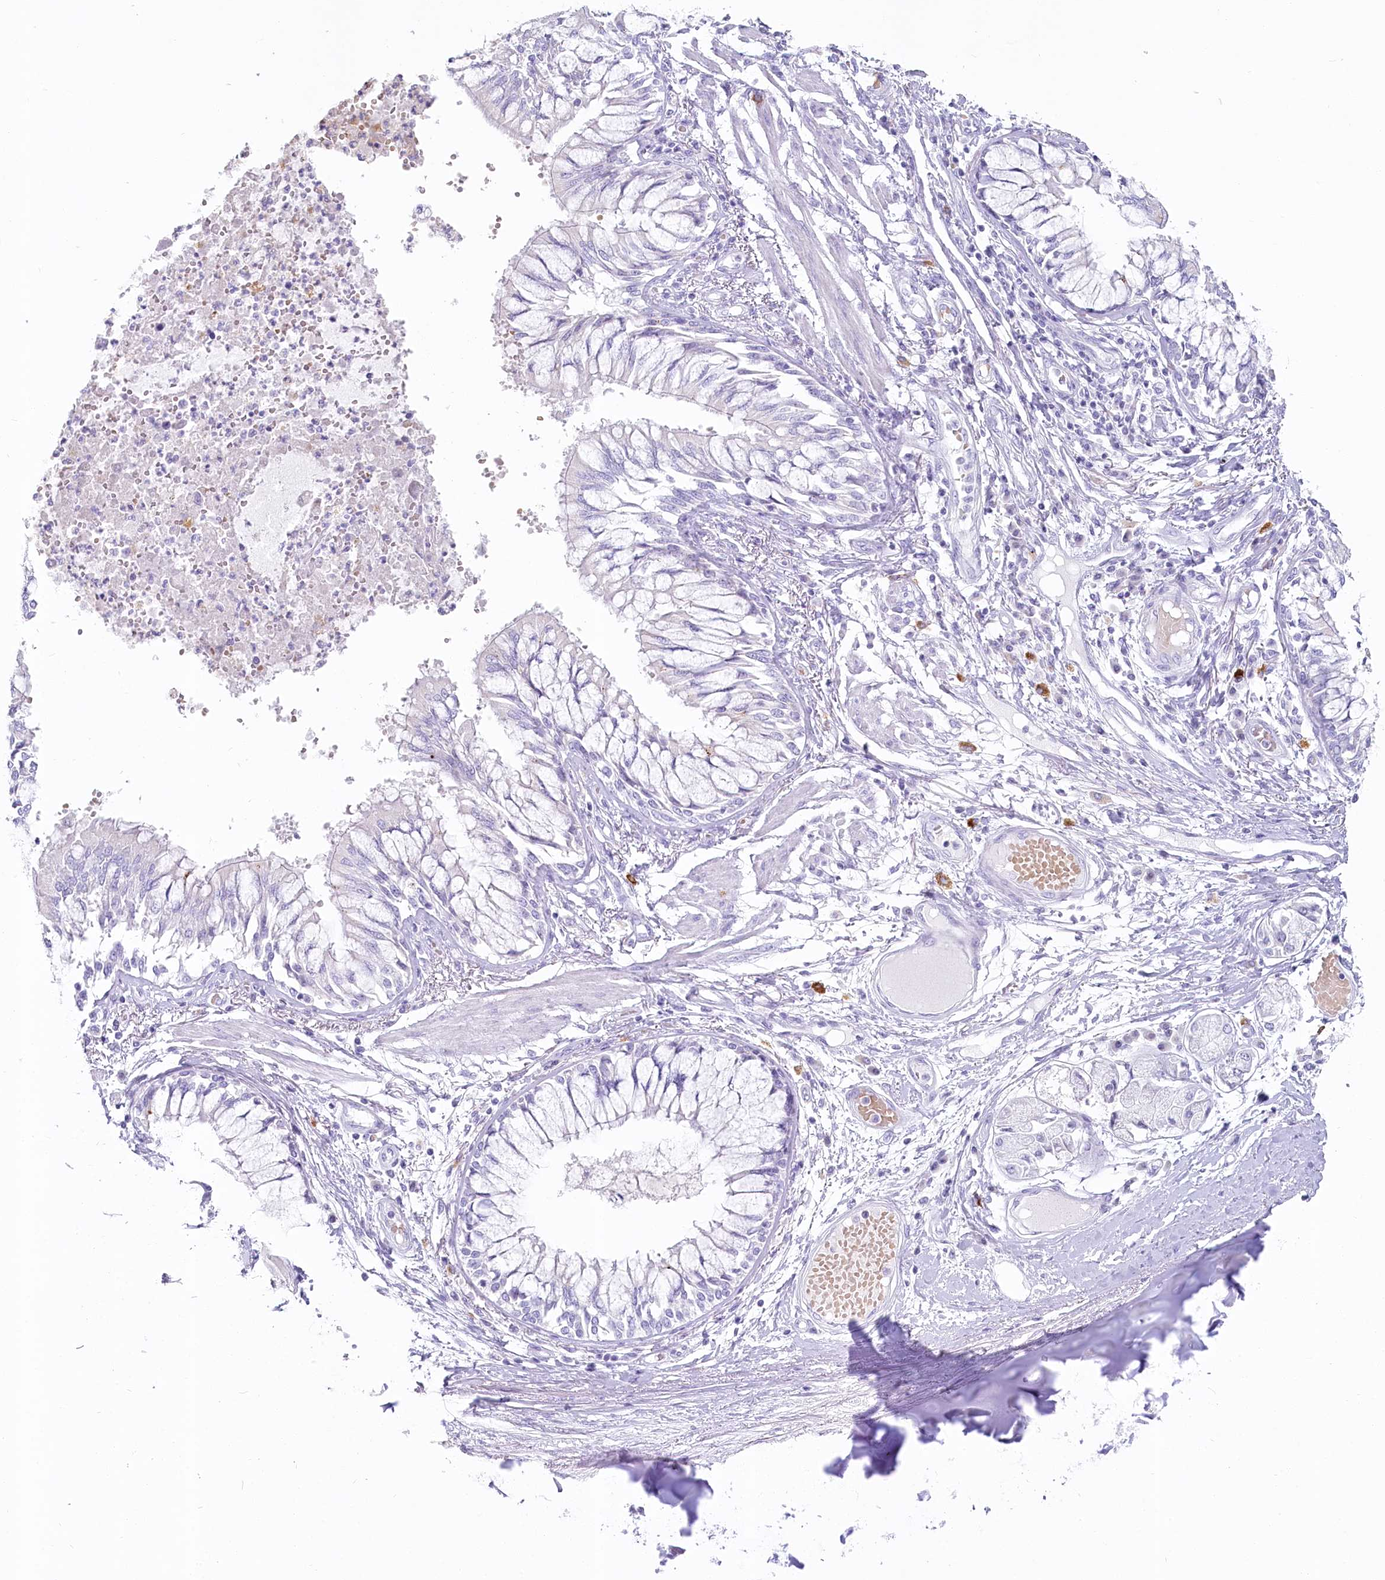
{"staining": {"intensity": "negative", "quantity": "none", "location": "none"}, "tissue": "bronchus", "cell_type": "Respiratory epithelial cells", "image_type": "normal", "snomed": [{"axis": "morphology", "description": "Normal tissue, NOS"}, {"axis": "topography", "description": "Cartilage tissue"}, {"axis": "topography", "description": "Bronchus"}, {"axis": "topography", "description": "Lung"}], "caption": "This is a image of IHC staining of normal bronchus, which shows no staining in respiratory epithelial cells. (Stains: DAB (3,3'-diaminobenzidine) IHC with hematoxylin counter stain, Microscopy: brightfield microscopy at high magnification).", "gene": "IFIT5", "patient": {"sex": "female", "age": 49}}